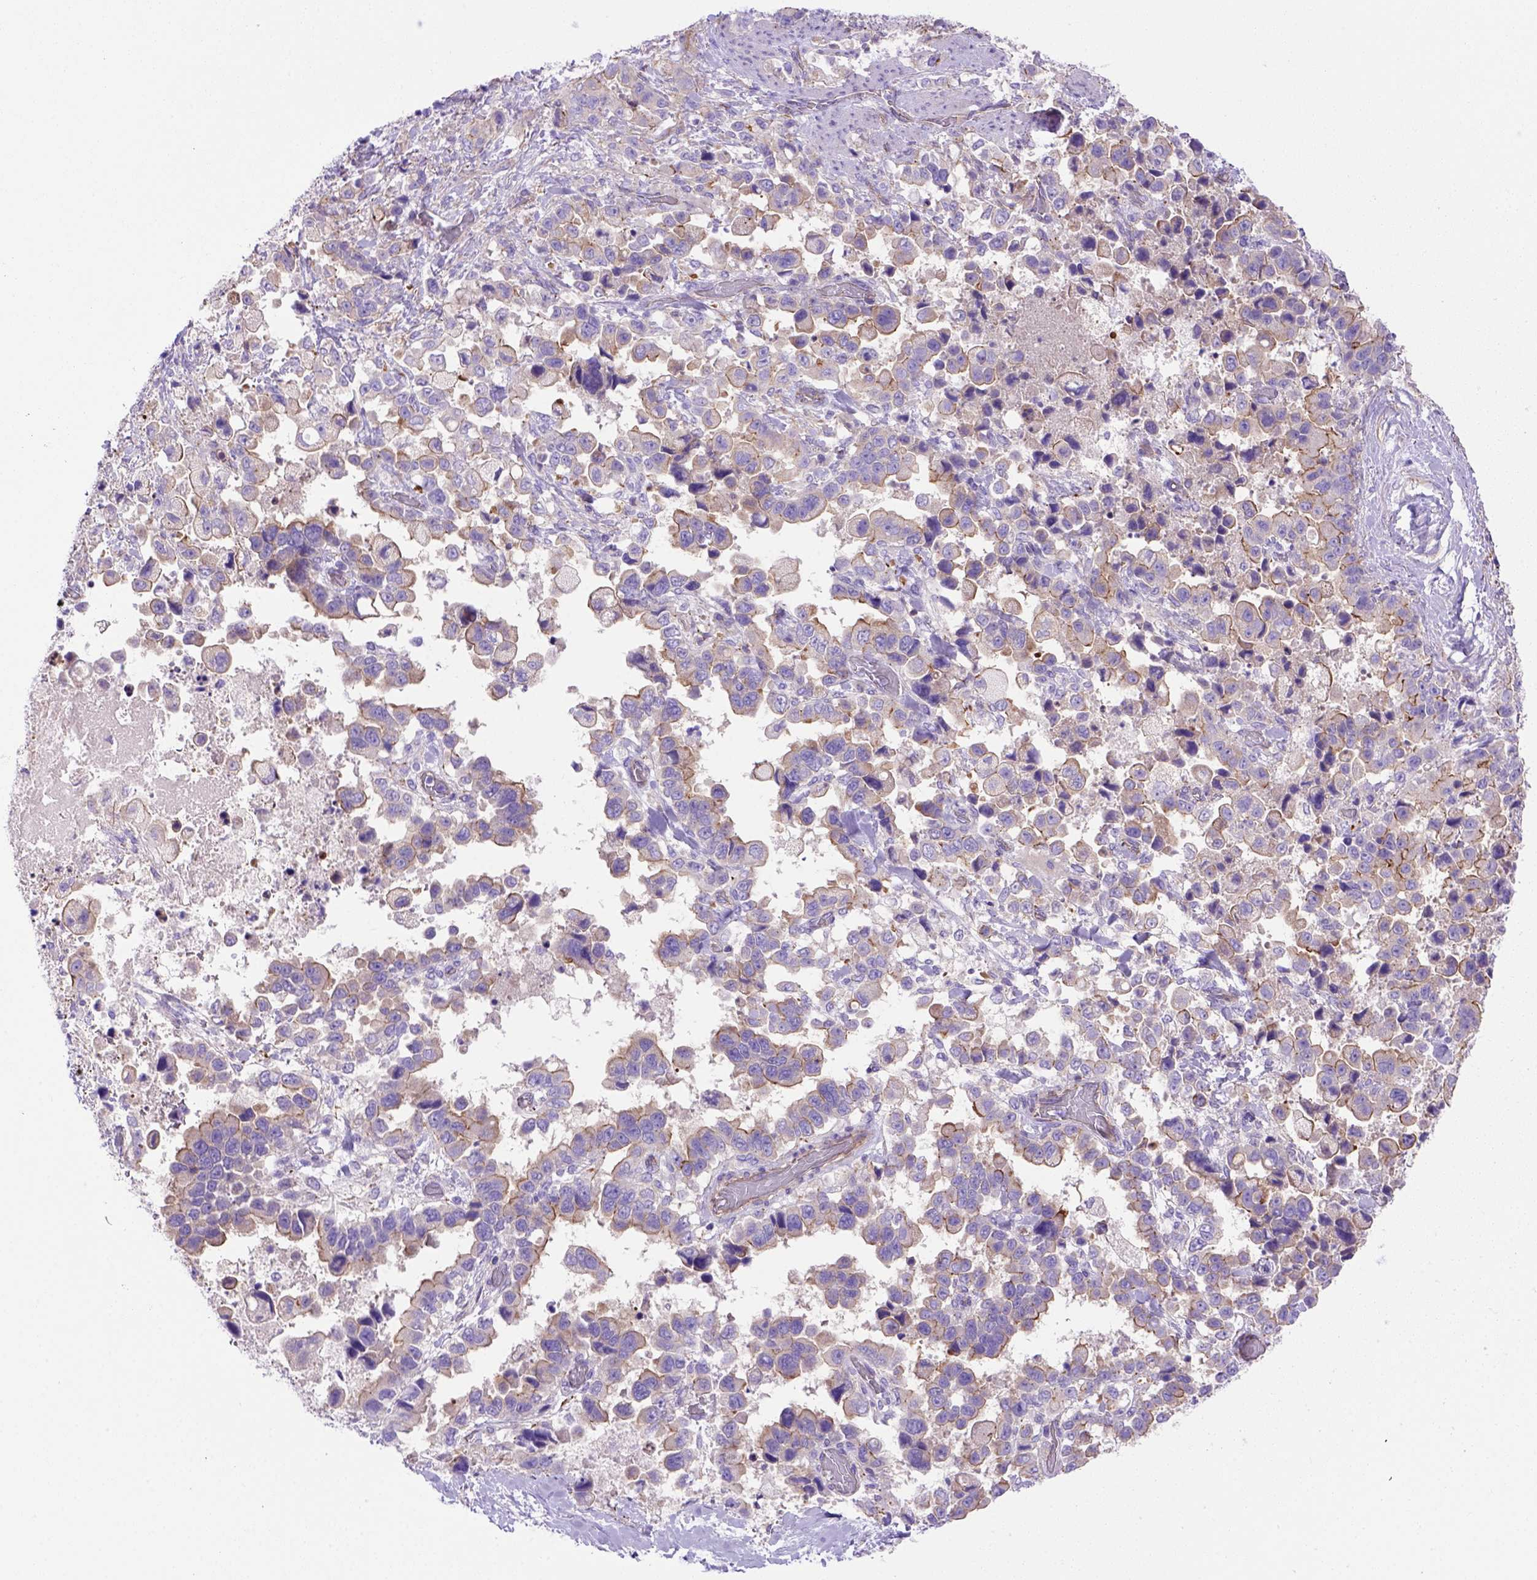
{"staining": {"intensity": "strong", "quantity": "25%-75%", "location": "cytoplasmic/membranous"}, "tissue": "stomach cancer", "cell_type": "Tumor cells", "image_type": "cancer", "snomed": [{"axis": "morphology", "description": "Adenocarcinoma, NOS"}, {"axis": "topography", "description": "Stomach"}], "caption": "Immunohistochemistry (IHC) histopathology image of neoplastic tissue: stomach cancer (adenocarcinoma) stained using immunohistochemistry (IHC) displays high levels of strong protein expression localized specifically in the cytoplasmic/membranous of tumor cells, appearing as a cytoplasmic/membranous brown color.", "gene": "PEX12", "patient": {"sex": "male", "age": 59}}